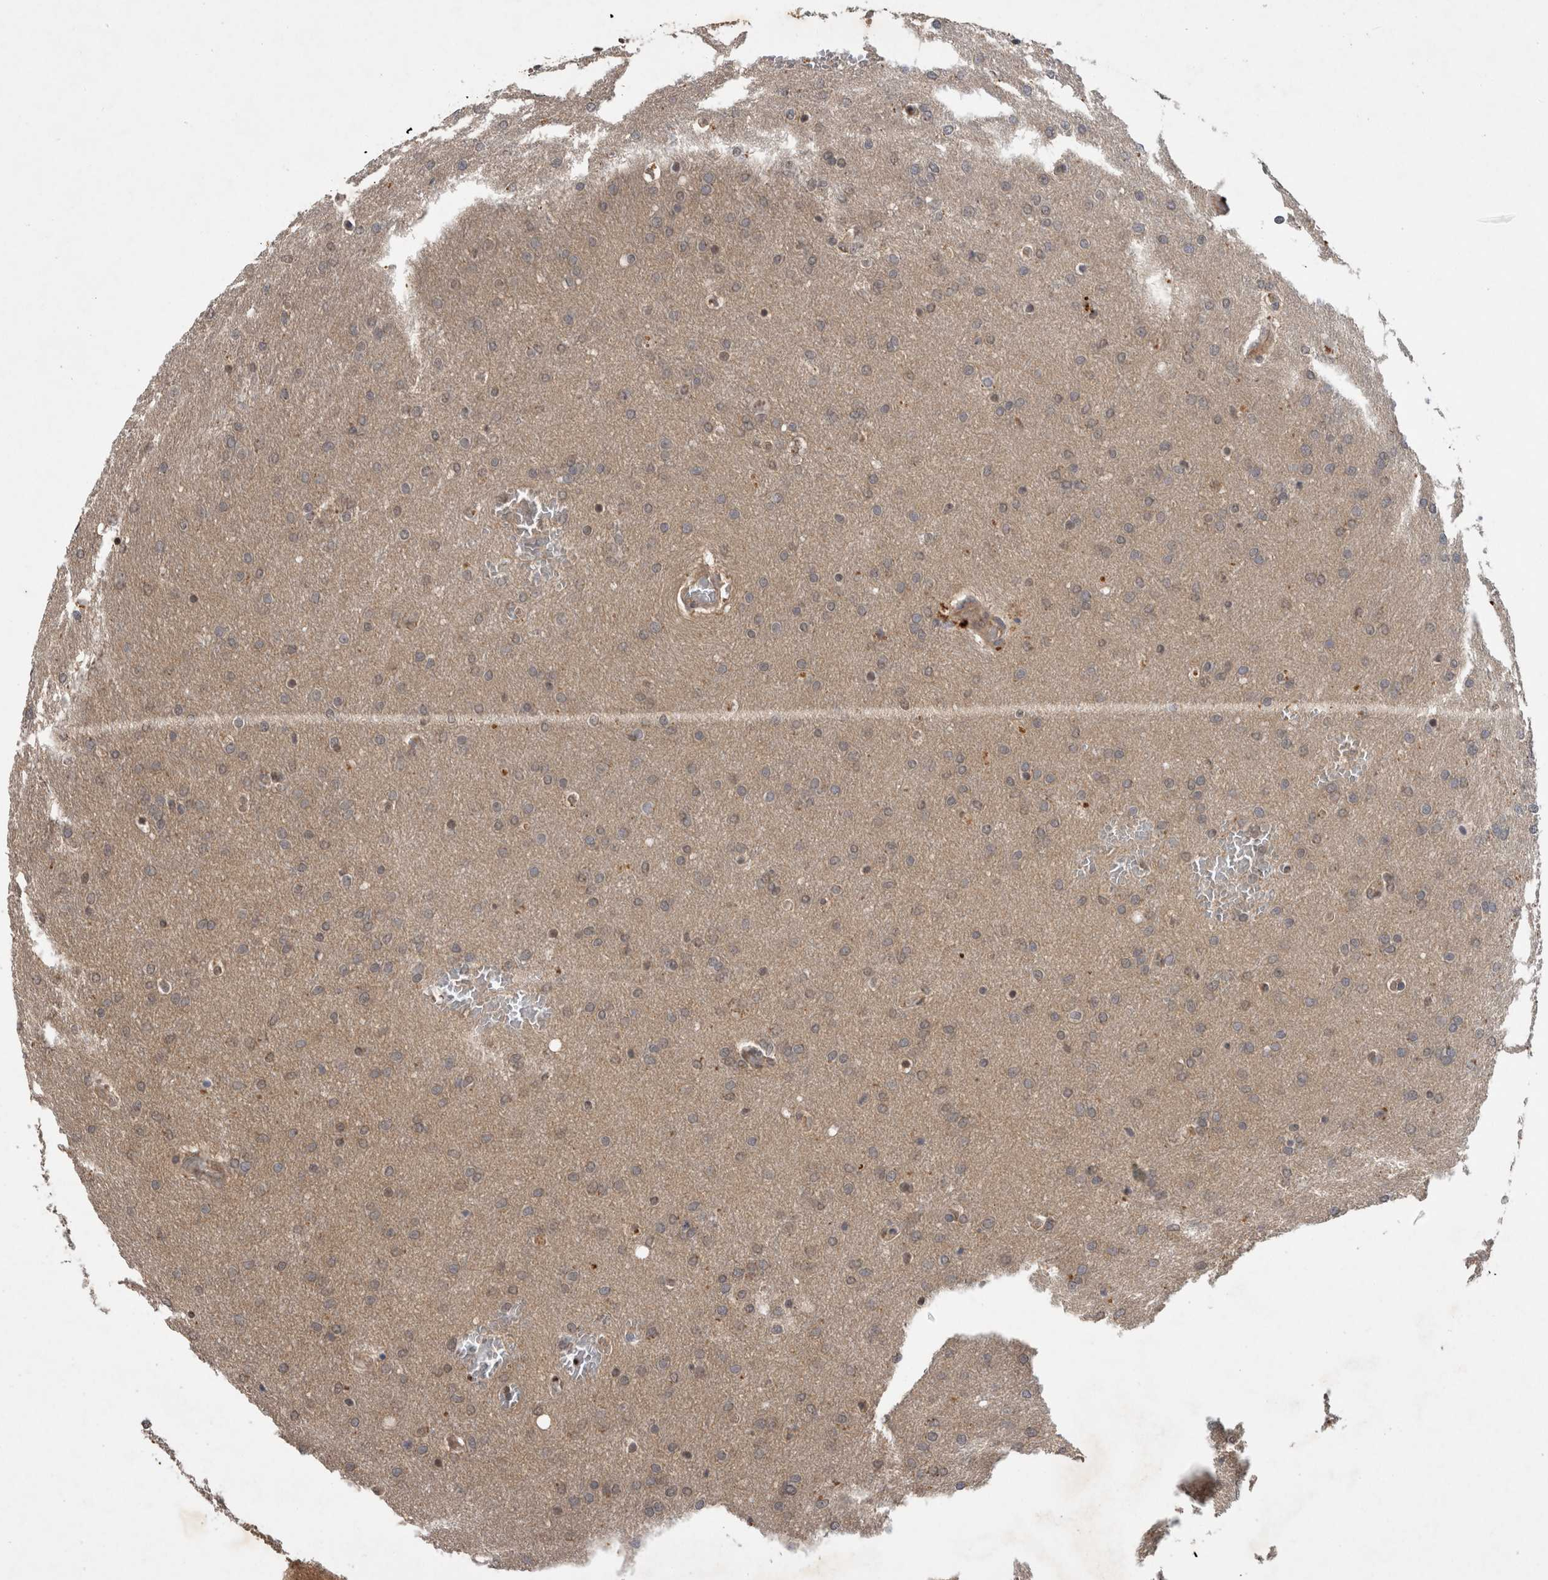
{"staining": {"intensity": "weak", "quantity": "<25%", "location": "cytoplasmic/membranous"}, "tissue": "glioma", "cell_type": "Tumor cells", "image_type": "cancer", "snomed": [{"axis": "morphology", "description": "Glioma, malignant, Low grade"}, {"axis": "topography", "description": "Brain"}], "caption": "This is an immunohistochemistry photomicrograph of human glioma. There is no staining in tumor cells.", "gene": "RHPN1", "patient": {"sex": "female", "age": 37}}